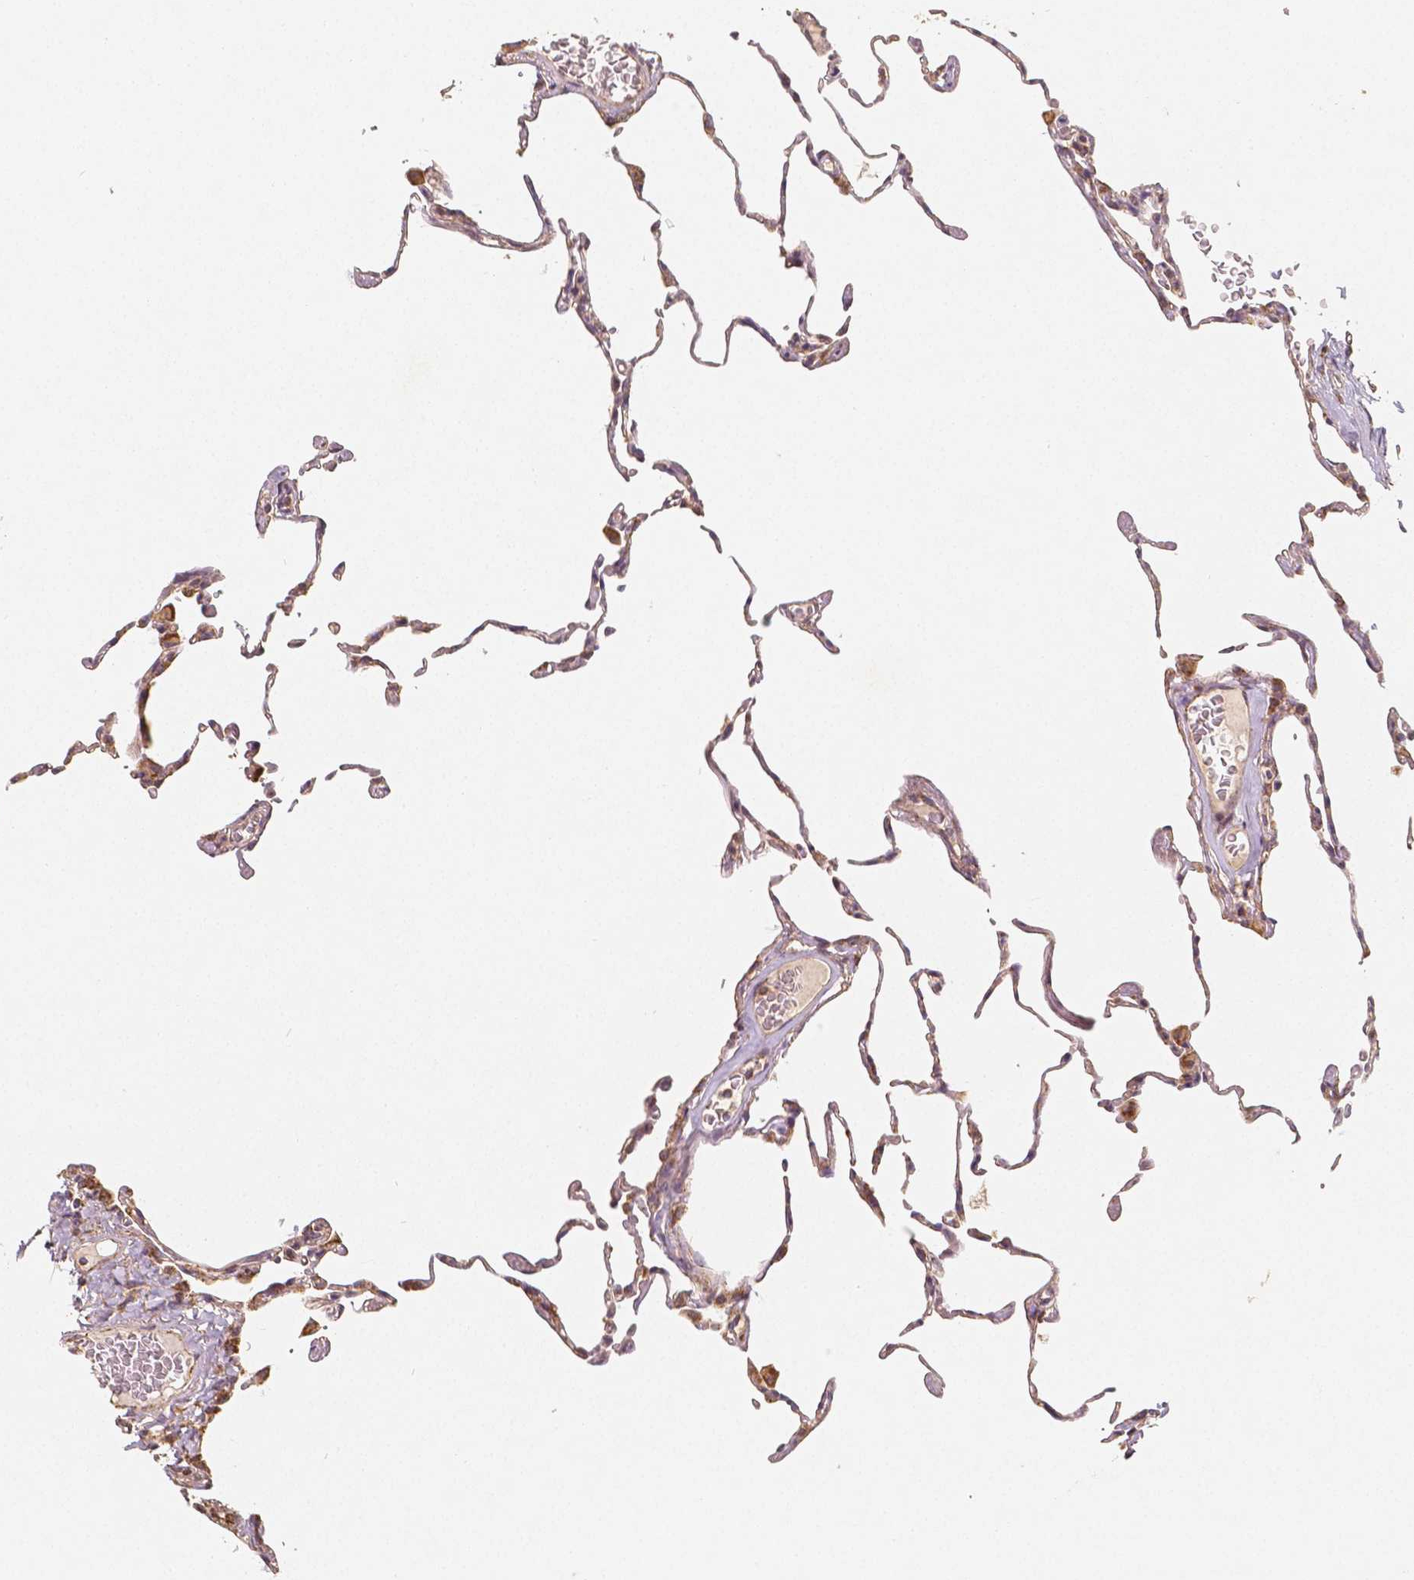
{"staining": {"intensity": "moderate", "quantity": "25%-75%", "location": "cytoplasmic/membranous"}, "tissue": "lung", "cell_type": "Alveolar cells", "image_type": "normal", "snomed": [{"axis": "morphology", "description": "Normal tissue, NOS"}, {"axis": "topography", "description": "Lung"}], "caption": "A histopathology image of lung stained for a protein shows moderate cytoplasmic/membranous brown staining in alveolar cells.", "gene": "PGAM5", "patient": {"sex": "female", "age": 57}}